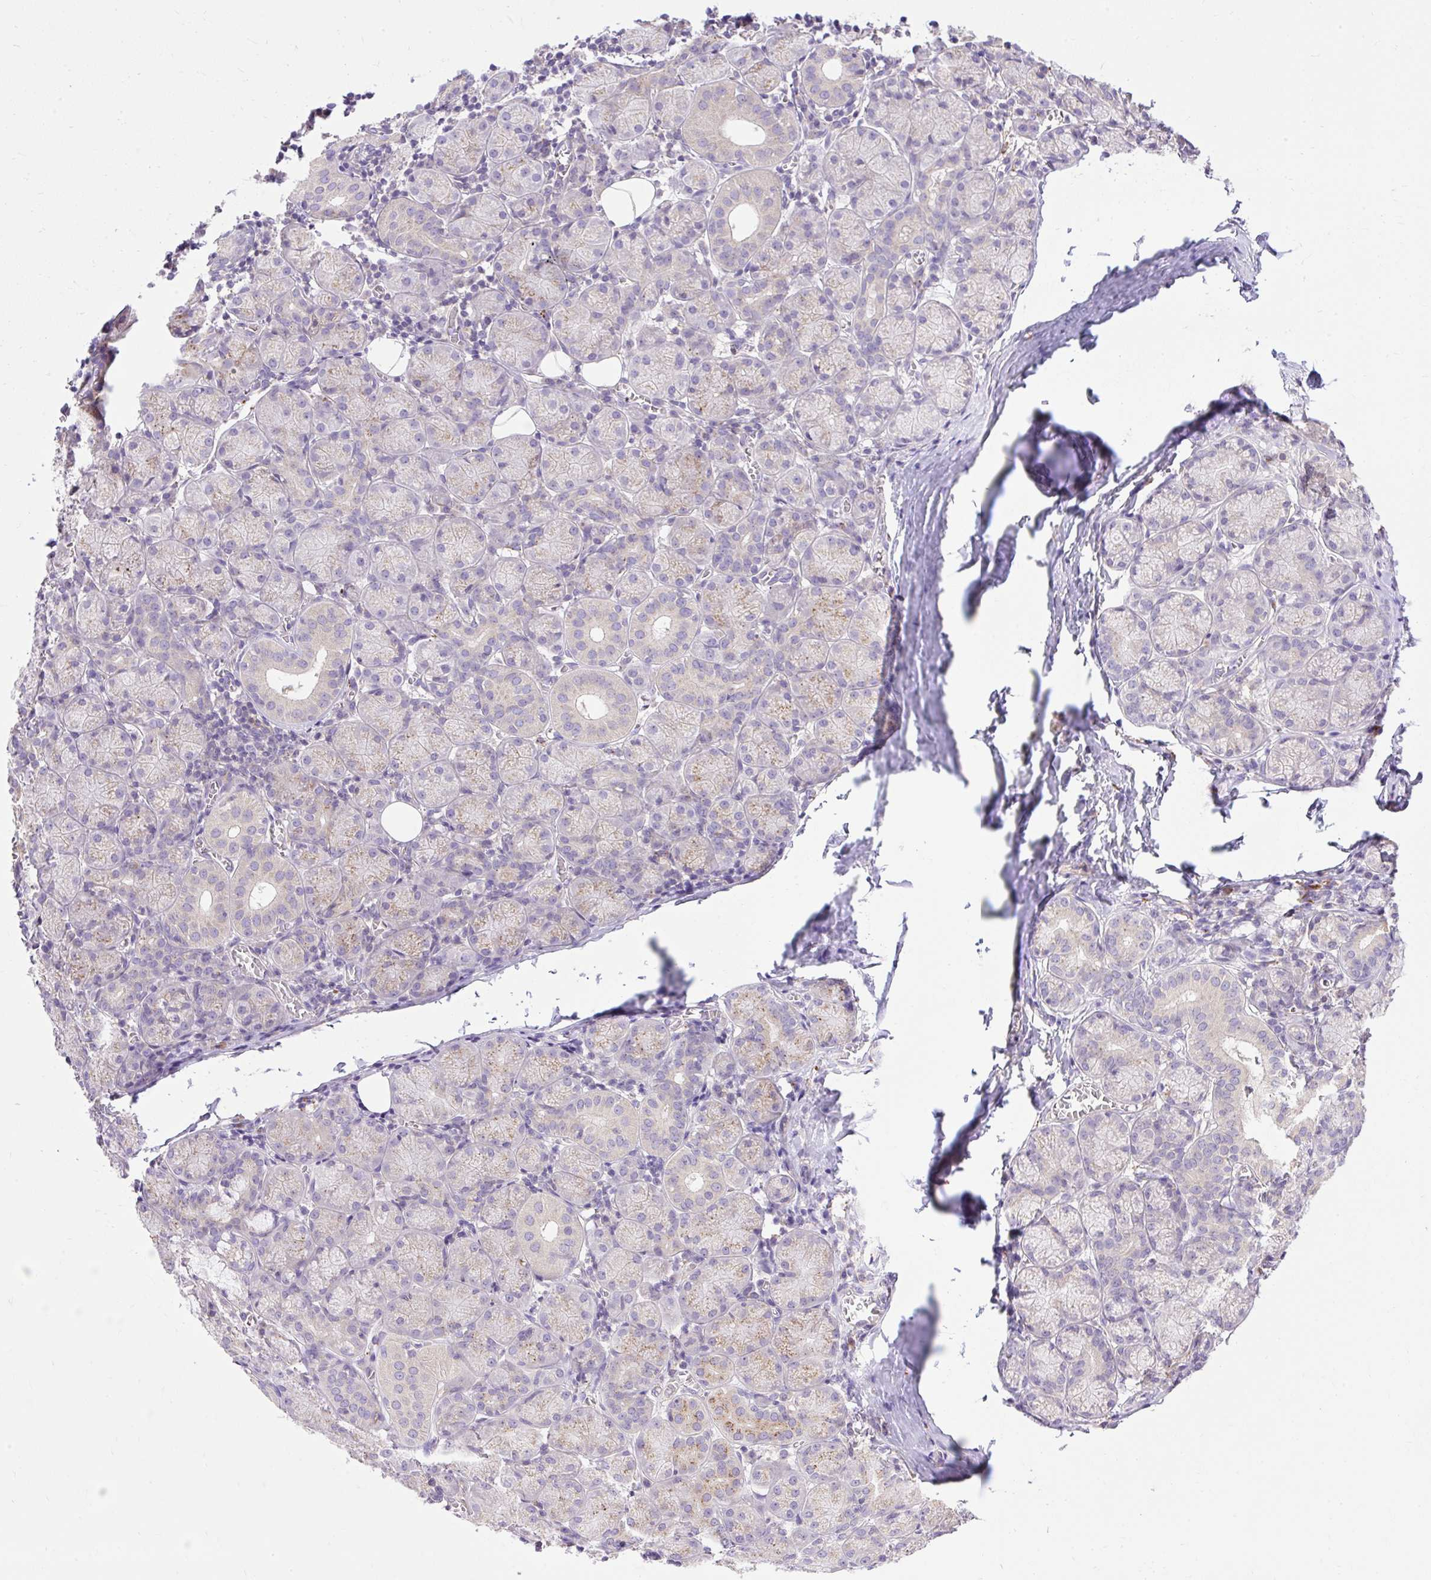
{"staining": {"intensity": "moderate", "quantity": "<25%", "location": "cytoplasmic/membranous"}, "tissue": "salivary gland", "cell_type": "Glandular cells", "image_type": "normal", "snomed": [{"axis": "morphology", "description": "Normal tissue, NOS"}, {"axis": "topography", "description": "Salivary gland"}], "caption": "Moderate cytoplasmic/membranous protein expression is appreciated in approximately <25% of glandular cells in salivary gland. Immunohistochemistry stains the protein in brown and the nuclei are stained blue.", "gene": "HEXB", "patient": {"sex": "female", "age": 24}}